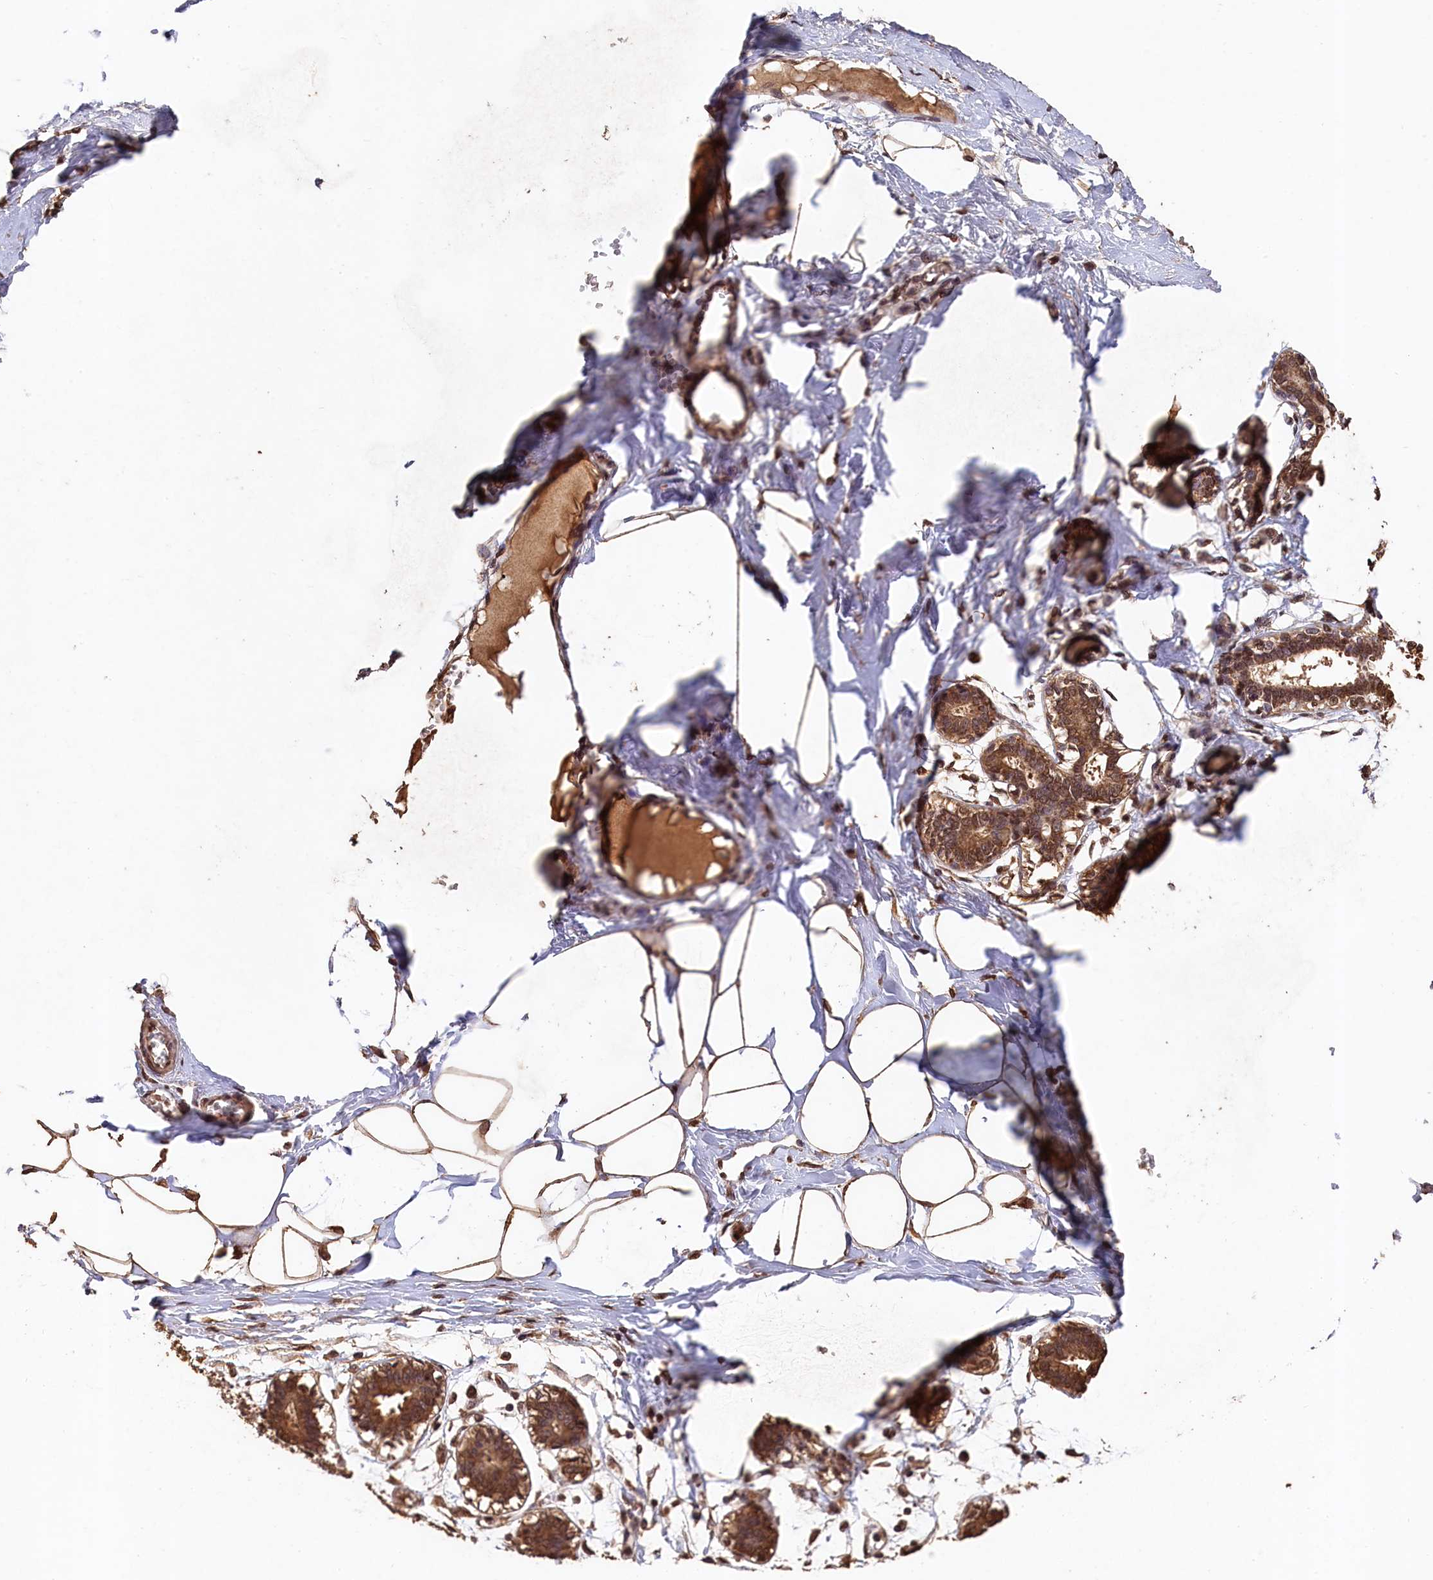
{"staining": {"intensity": "moderate", "quantity": ">75%", "location": "cytoplasmic/membranous,nuclear"}, "tissue": "breast", "cell_type": "Adipocytes", "image_type": "normal", "snomed": [{"axis": "morphology", "description": "Normal tissue, NOS"}, {"axis": "topography", "description": "Breast"}], "caption": "IHC micrograph of benign breast stained for a protein (brown), which exhibits medium levels of moderate cytoplasmic/membranous,nuclear positivity in approximately >75% of adipocytes.", "gene": "CEP57L1", "patient": {"sex": "female", "age": 27}}